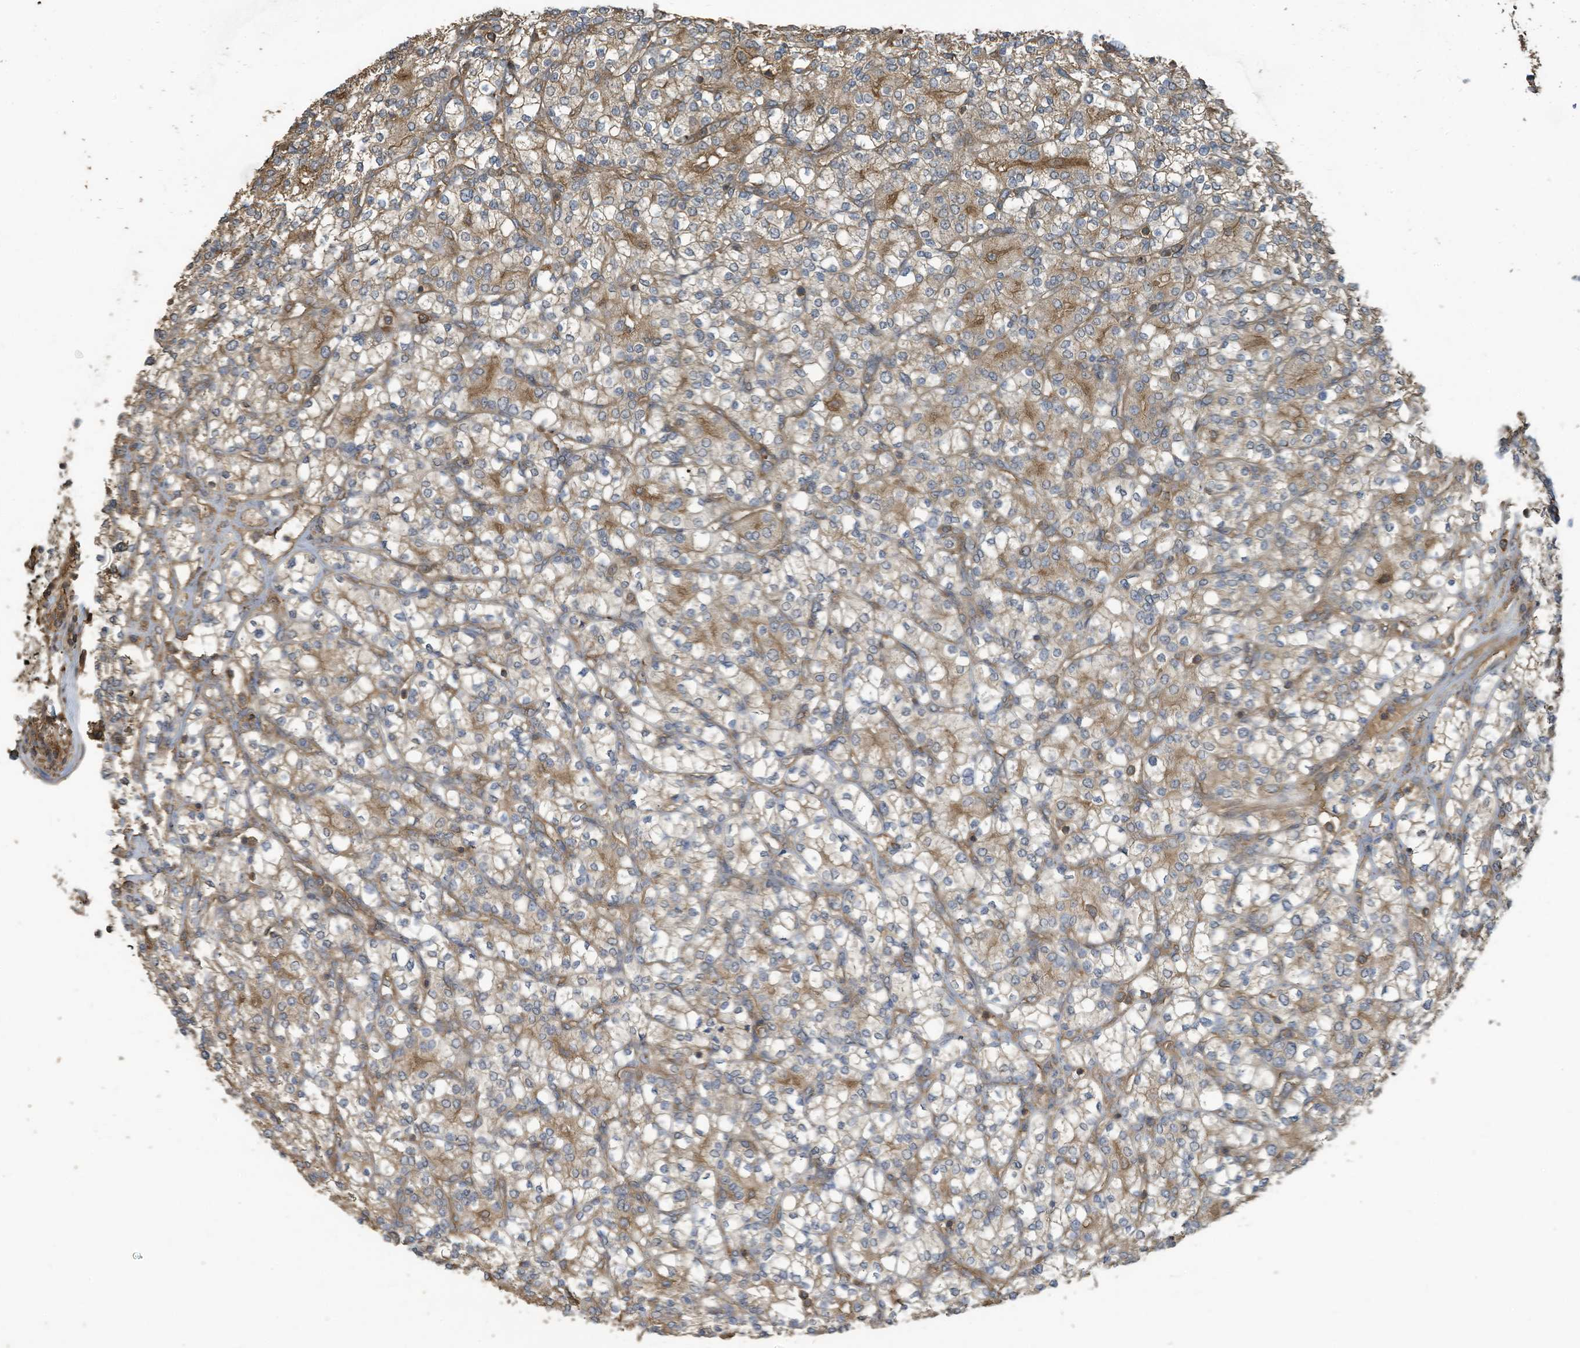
{"staining": {"intensity": "weak", "quantity": ">75%", "location": "cytoplasmic/membranous"}, "tissue": "renal cancer", "cell_type": "Tumor cells", "image_type": "cancer", "snomed": [{"axis": "morphology", "description": "Adenocarcinoma, NOS"}, {"axis": "topography", "description": "Kidney"}], "caption": "The immunohistochemical stain shows weak cytoplasmic/membranous expression in tumor cells of adenocarcinoma (renal) tissue.", "gene": "COX10", "patient": {"sex": "male", "age": 77}}